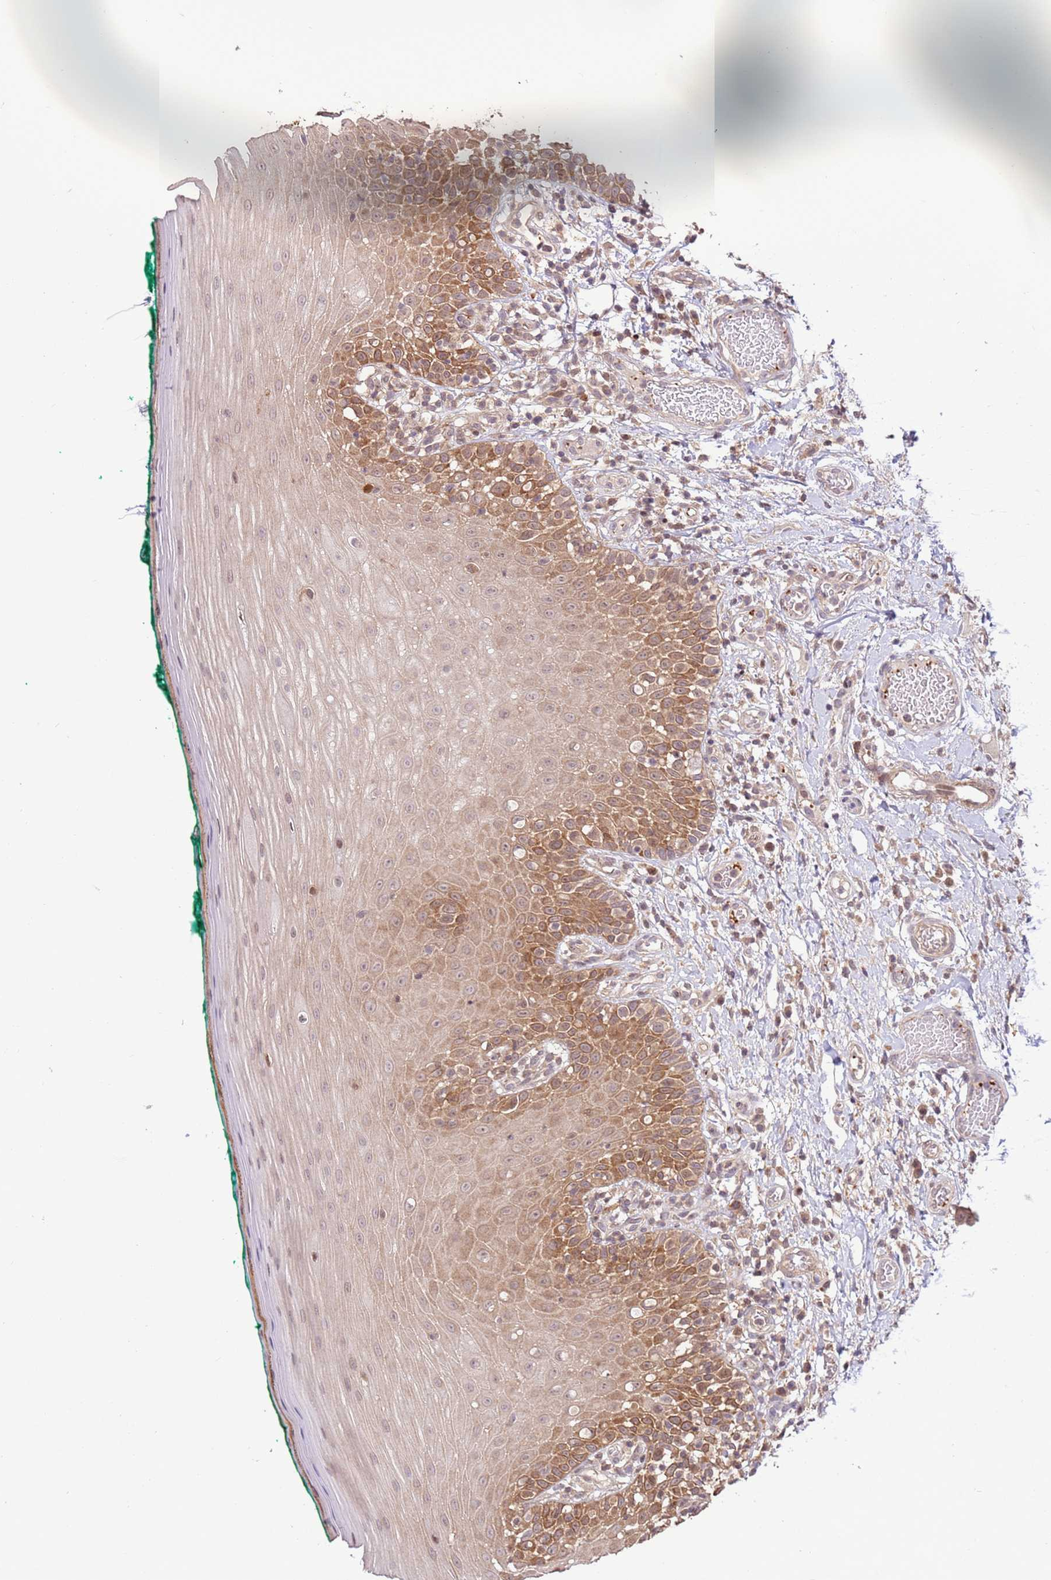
{"staining": {"intensity": "moderate", "quantity": "25%-75%", "location": "cytoplasmic/membranous,nuclear"}, "tissue": "oral mucosa", "cell_type": "Squamous epithelial cells", "image_type": "normal", "snomed": [{"axis": "morphology", "description": "Normal tissue, NOS"}, {"axis": "topography", "description": "Oral tissue"}], "caption": "Immunohistochemistry (IHC) (DAB) staining of benign oral mucosa displays moderate cytoplasmic/membranous,nuclear protein staining in approximately 25%-75% of squamous epithelial cells.", "gene": "CCDC112", "patient": {"sex": "female", "age": 83}}